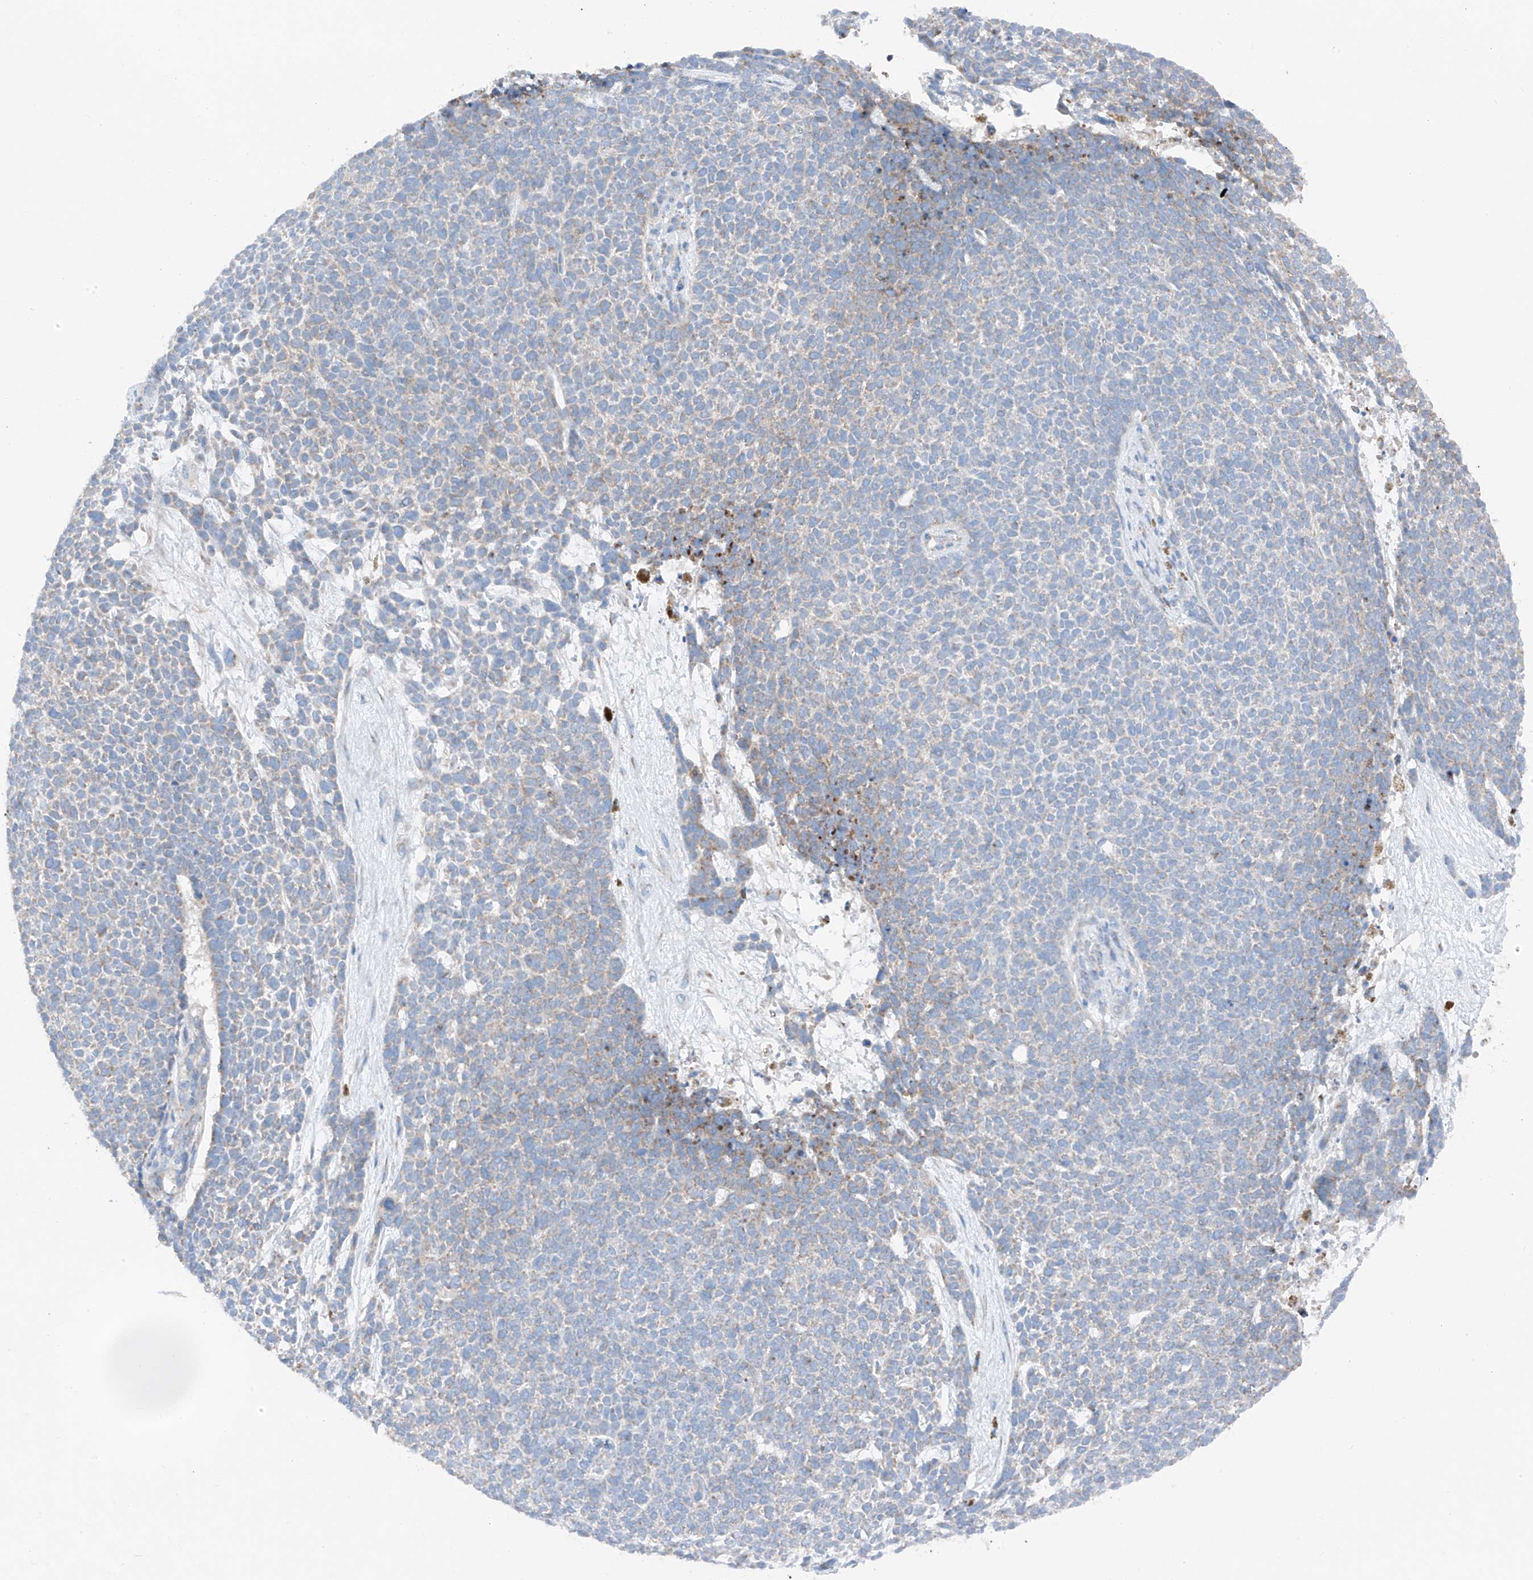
{"staining": {"intensity": "weak", "quantity": "<25%", "location": "cytoplasmic/membranous"}, "tissue": "skin cancer", "cell_type": "Tumor cells", "image_type": "cancer", "snomed": [{"axis": "morphology", "description": "Basal cell carcinoma"}, {"axis": "topography", "description": "Skin"}], "caption": "Immunohistochemistry (IHC) micrograph of neoplastic tissue: skin basal cell carcinoma stained with DAB exhibits no significant protein positivity in tumor cells.", "gene": "MRAP", "patient": {"sex": "female", "age": 84}}